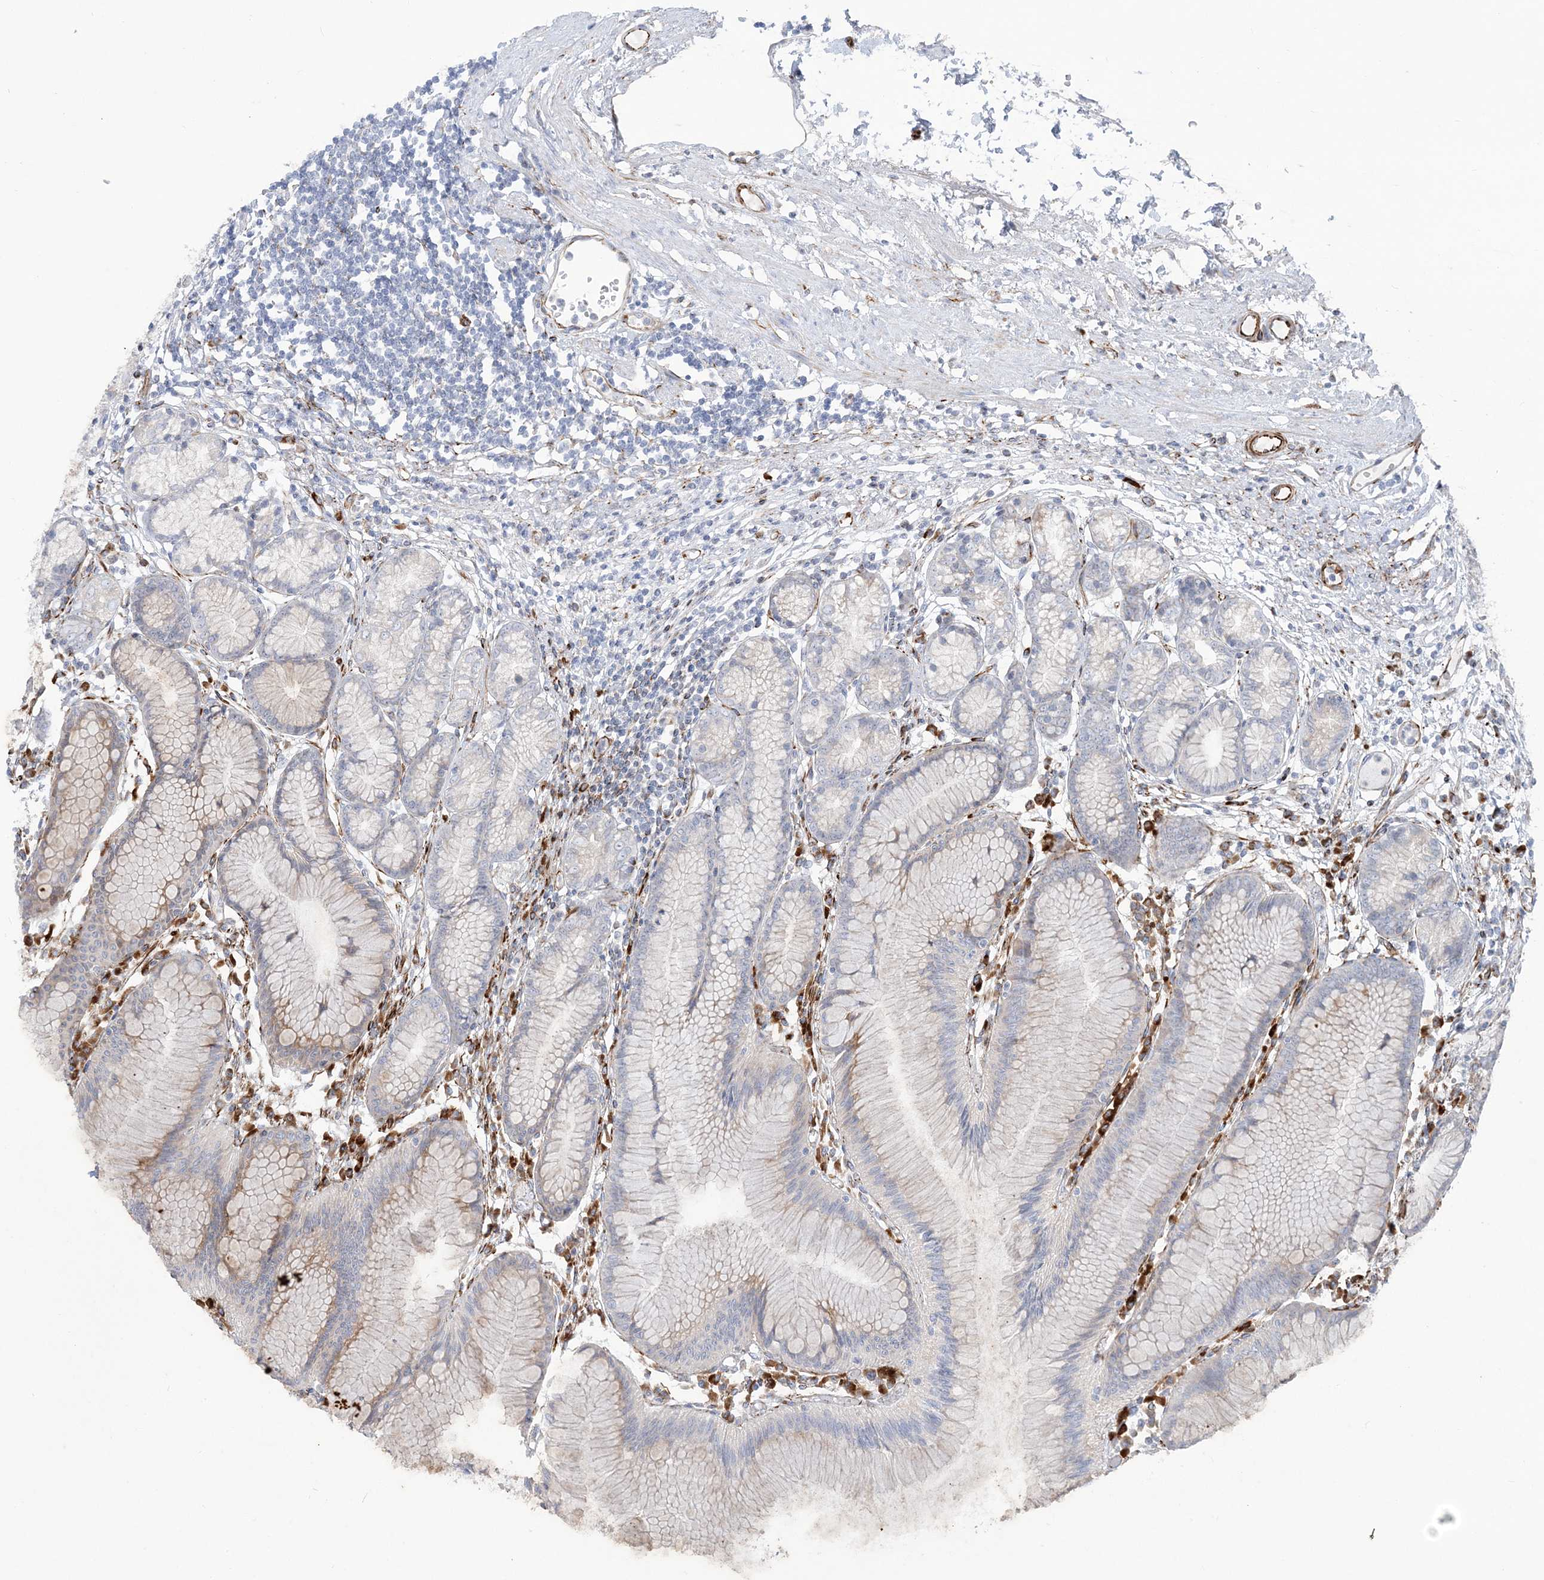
{"staining": {"intensity": "weak", "quantity": "<25%", "location": "cytoplasmic/membranous"}, "tissue": "stomach", "cell_type": "Glandular cells", "image_type": "normal", "snomed": [{"axis": "morphology", "description": "Normal tissue, NOS"}, {"axis": "topography", "description": "Stomach"}], "caption": "Glandular cells are negative for protein expression in normal human stomach. The staining is performed using DAB brown chromogen with nuclei counter-stained in using hematoxylin.", "gene": "PPIL6", "patient": {"sex": "female", "age": 57}}